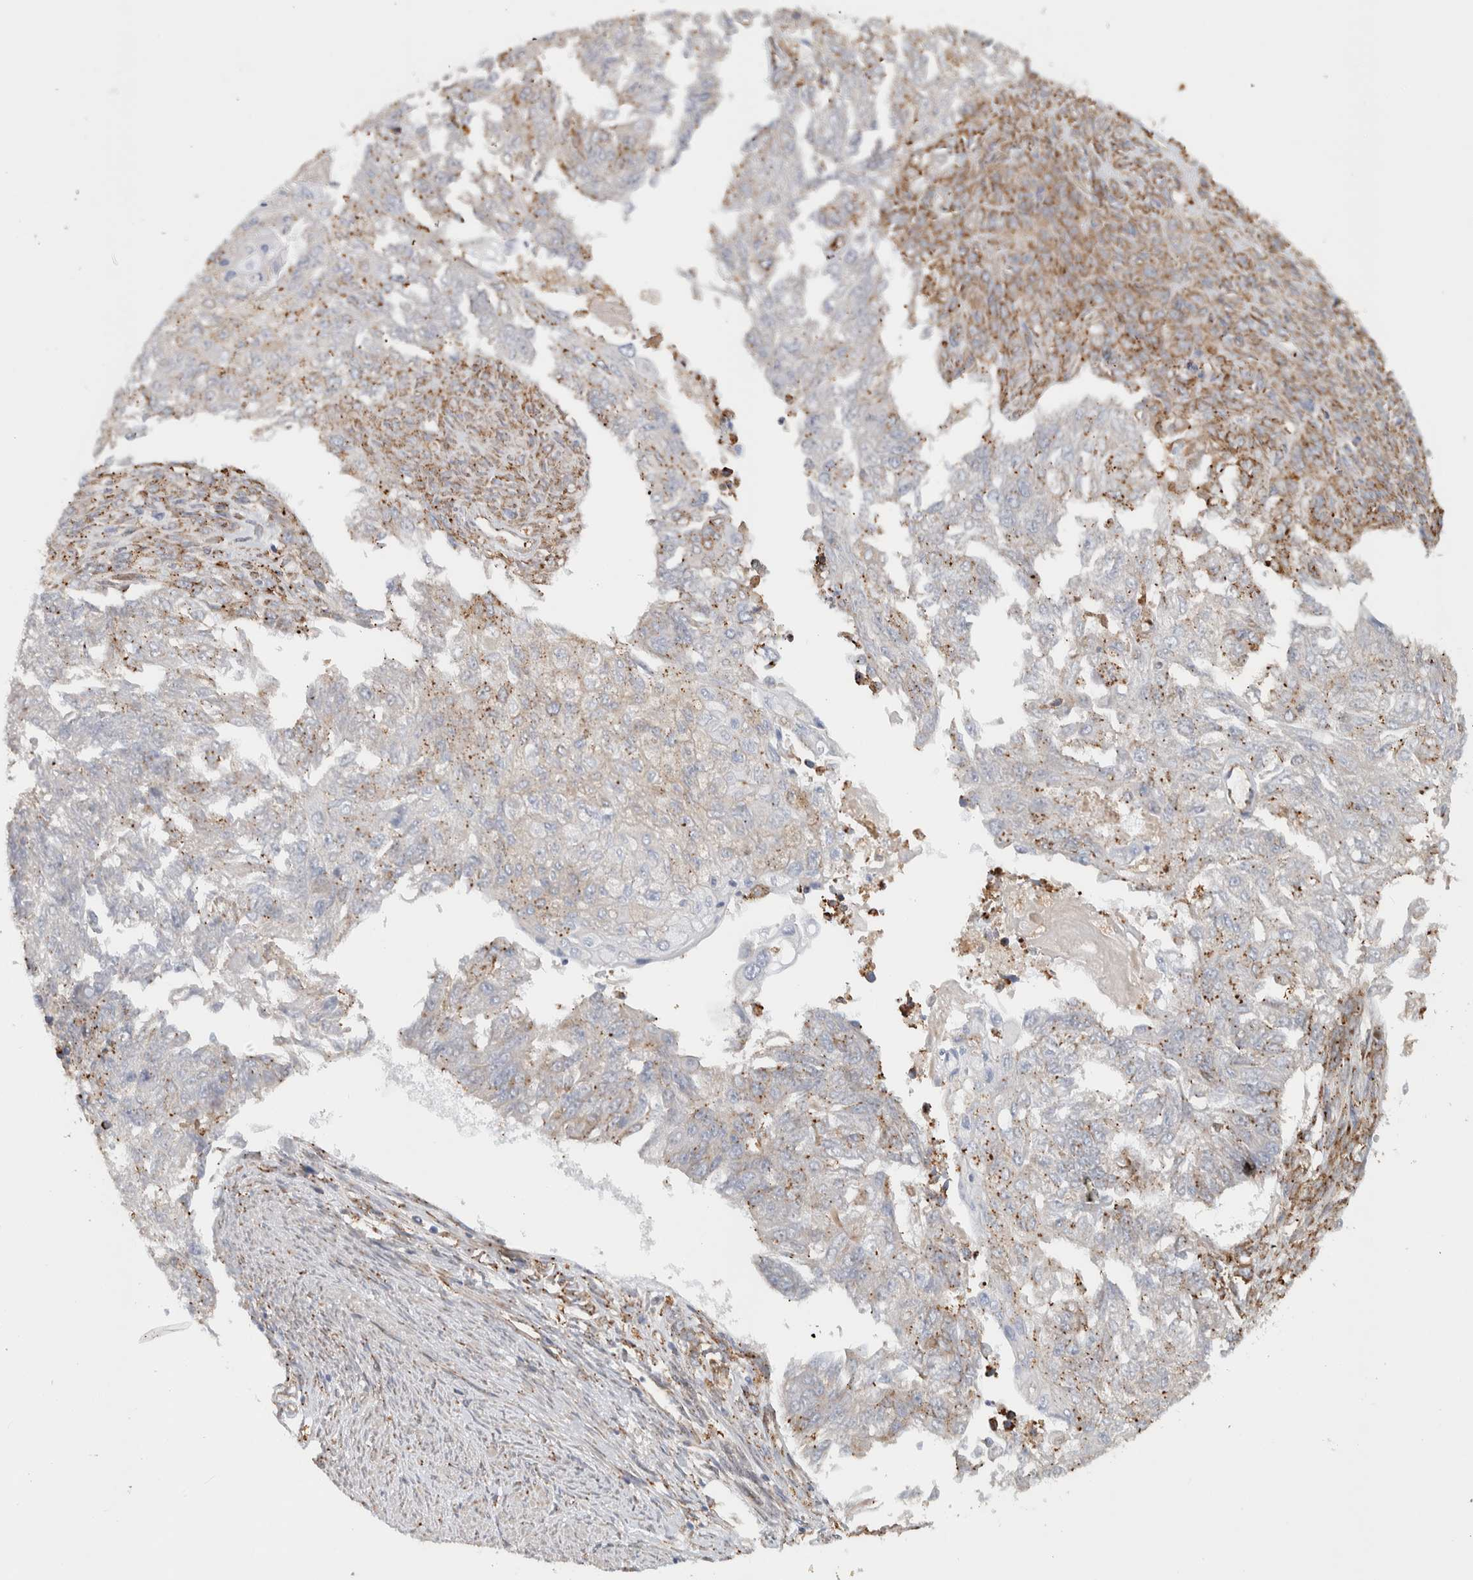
{"staining": {"intensity": "weak", "quantity": "<25%", "location": "cytoplasmic/membranous"}, "tissue": "endometrial cancer", "cell_type": "Tumor cells", "image_type": "cancer", "snomed": [{"axis": "morphology", "description": "Adenocarcinoma, NOS"}, {"axis": "topography", "description": "Endometrium"}], "caption": "Tumor cells are negative for protein expression in human endometrial cancer.", "gene": "ADCY8", "patient": {"sex": "female", "age": 32}}